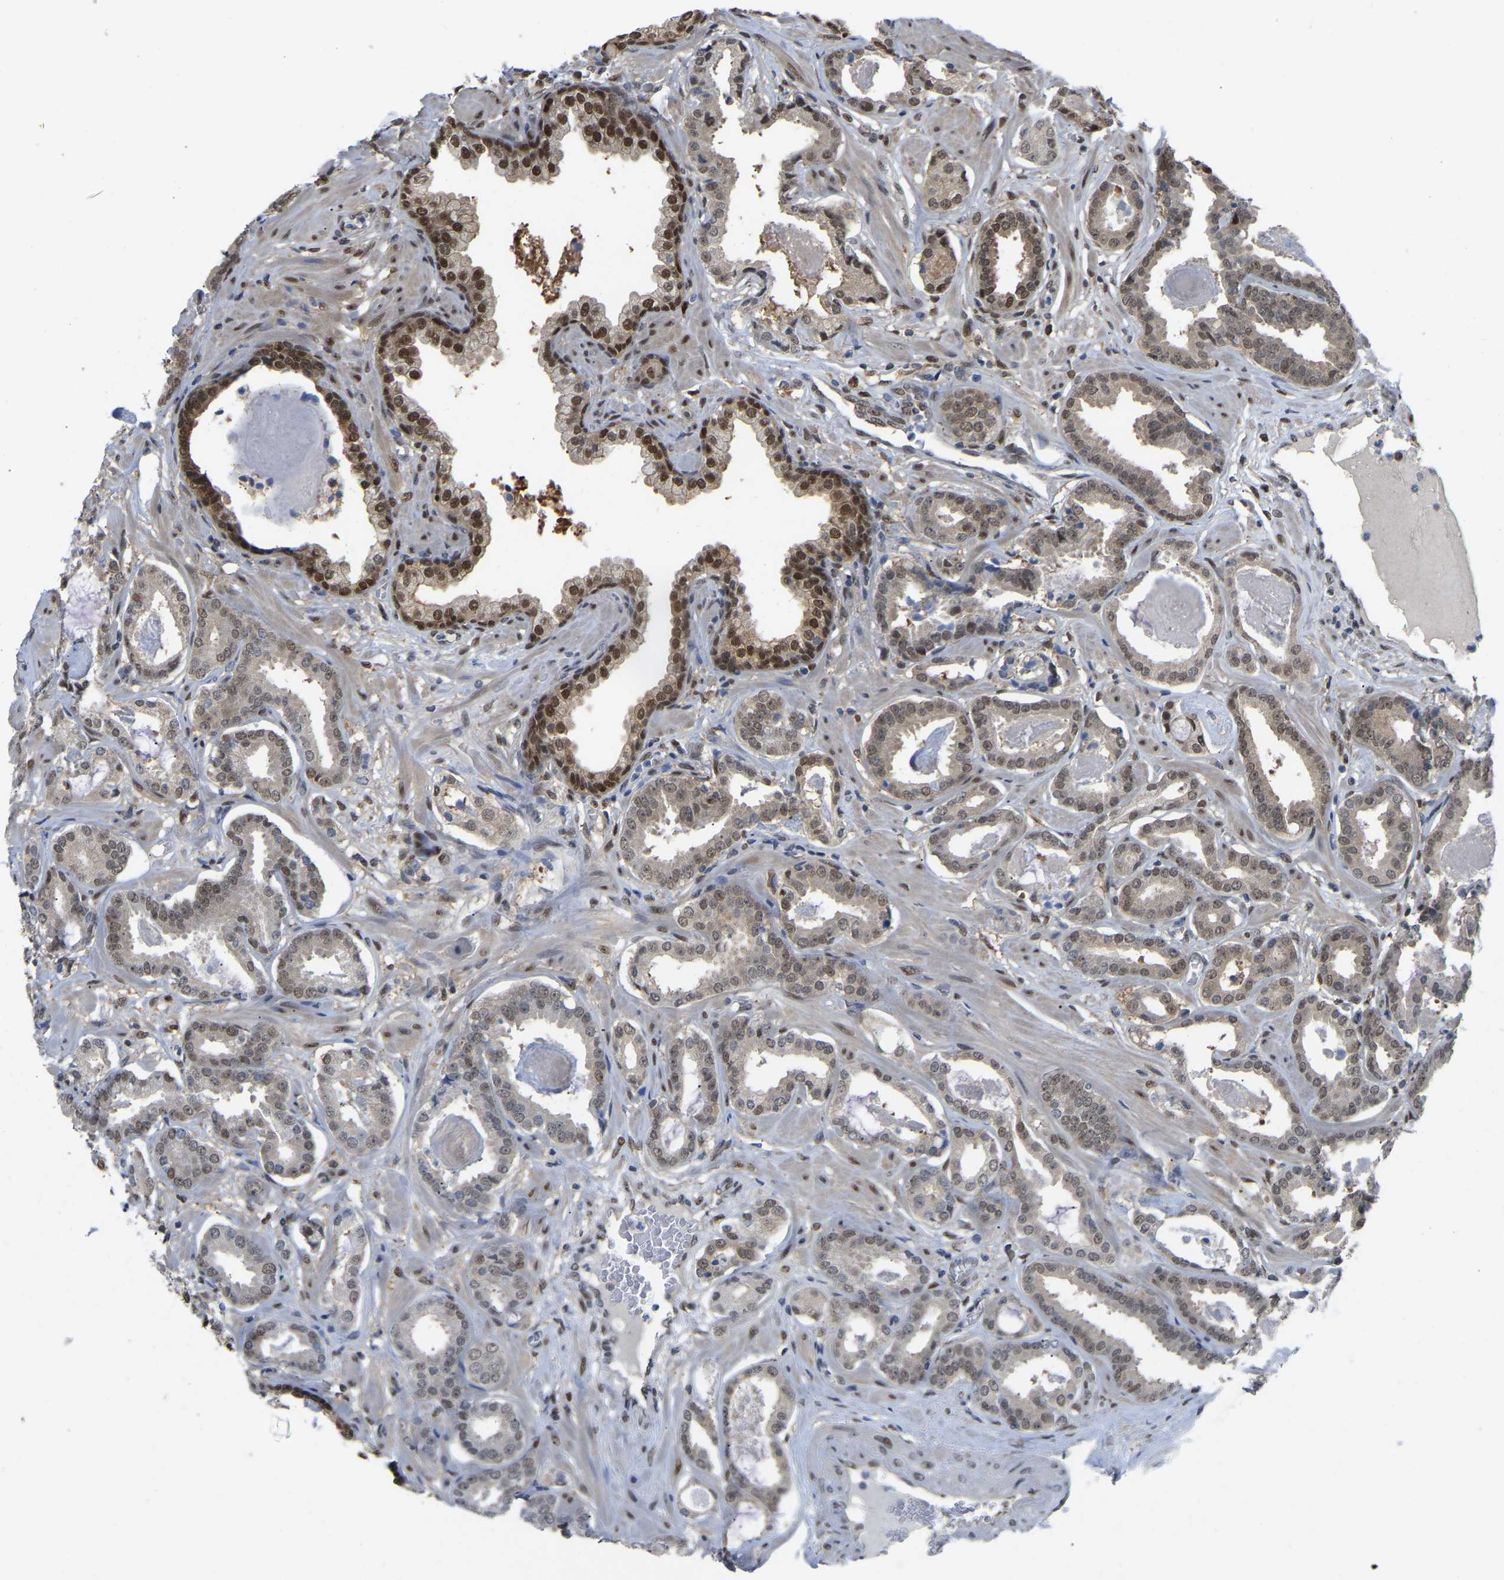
{"staining": {"intensity": "strong", "quantity": "<25%", "location": "nuclear"}, "tissue": "prostate cancer", "cell_type": "Tumor cells", "image_type": "cancer", "snomed": [{"axis": "morphology", "description": "Adenocarcinoma, Low grade"}, {"axis": "topography", "description": "Prostate"}], "caption": "A medium amount of strong nuclear staining is seen in about <25% of tumor cells in prostate cancer (low-grade adenocarcinoma) tissue.", "gene": "KLRG2", "patient": {"sex": "male", "age": 53}}